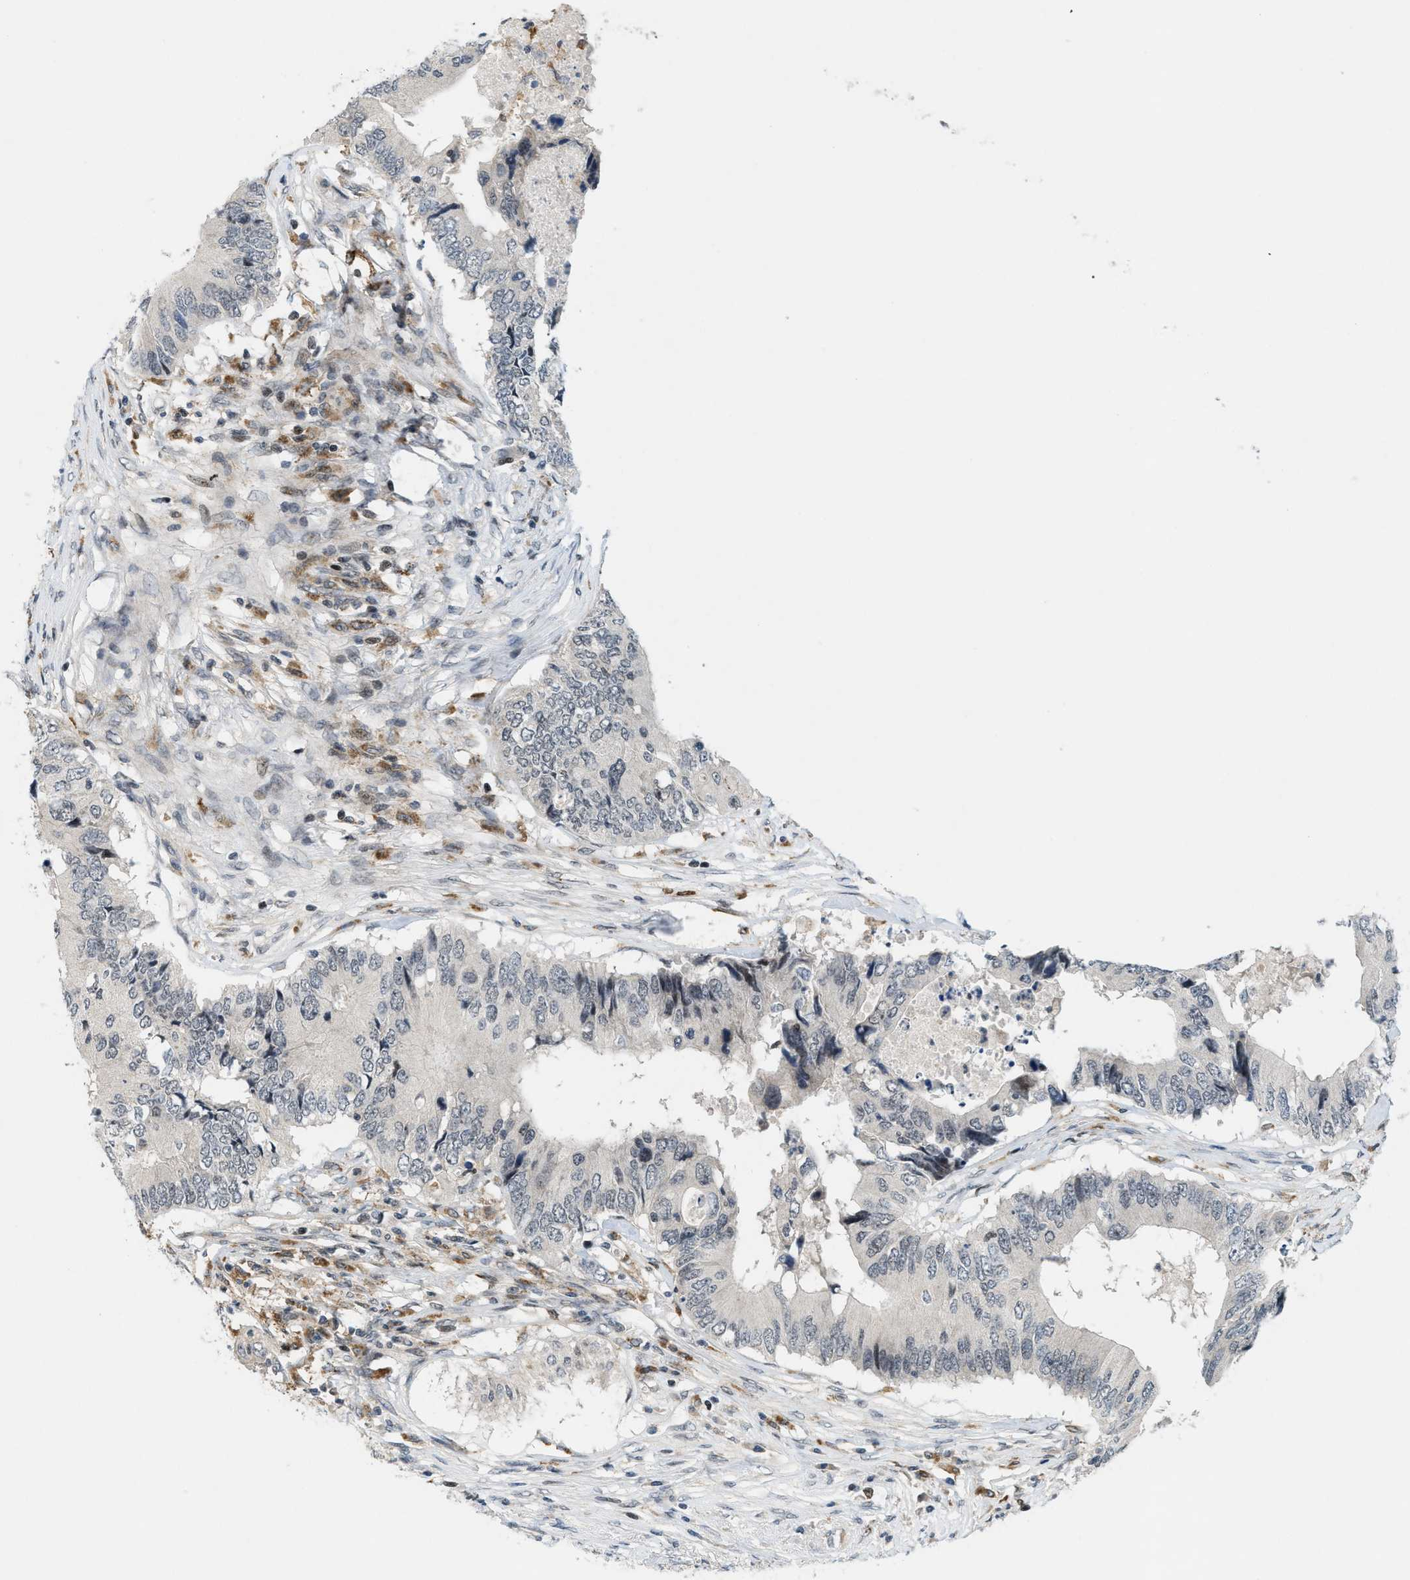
{"staining": {"intensity": "negative", "quantity": "none", "location": "none"}, "tissue": "colorectal cancer", "cell_type": "Tumor cells", "image_type": "cancer", "snomed": [{"axis": "morphology", "description": "Adenocarcinoma, NOS"}, {"axis": "topography", "description": "Colon"}], "caption": "High power microscopy micrograph of an immunohistochemistry micrograph of colorectal adenocarcinoma, revealing no significant expression in tumor cells.", "gene": "ING1", "patient": {"sex": "male", "age": 71}}